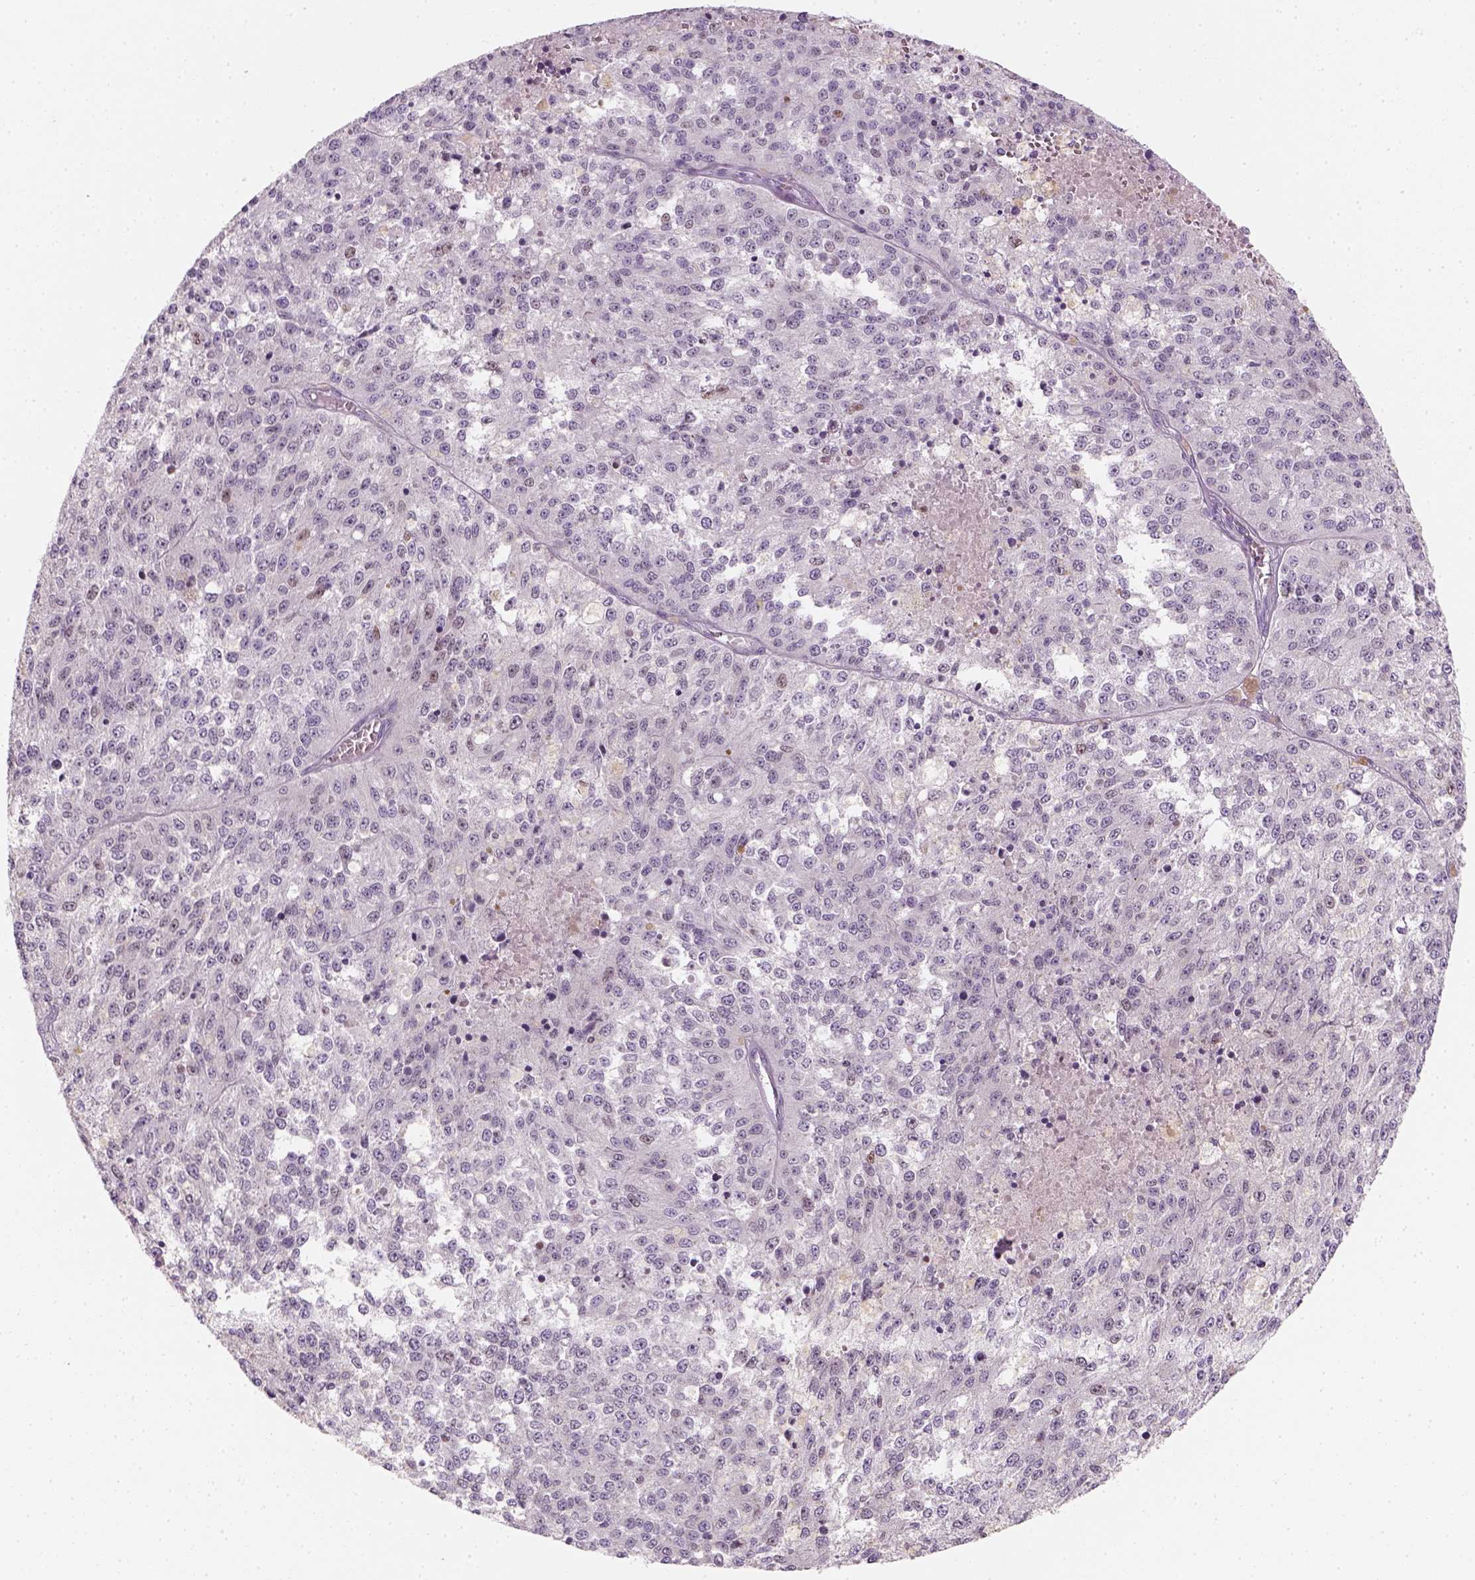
{"staining": {"intensity": "negative", "quantity": "none", "location": "none"}, "tissue": "melanoma", "cell_type": "Tumor cells", "image_type": "cancer", "snomed": [{"axis": "morphology", "description": "Malignant melanoma, Metastatic site"}, {"axis": "topography", "description": "Lymph node"}], "caption": "Immunohistochemical staining of human malignant melanoma (metastatic site) reveals no significant expression in tumor cells.", "gene": "TP53", "patient": {"sex": "female", "age": 64}}